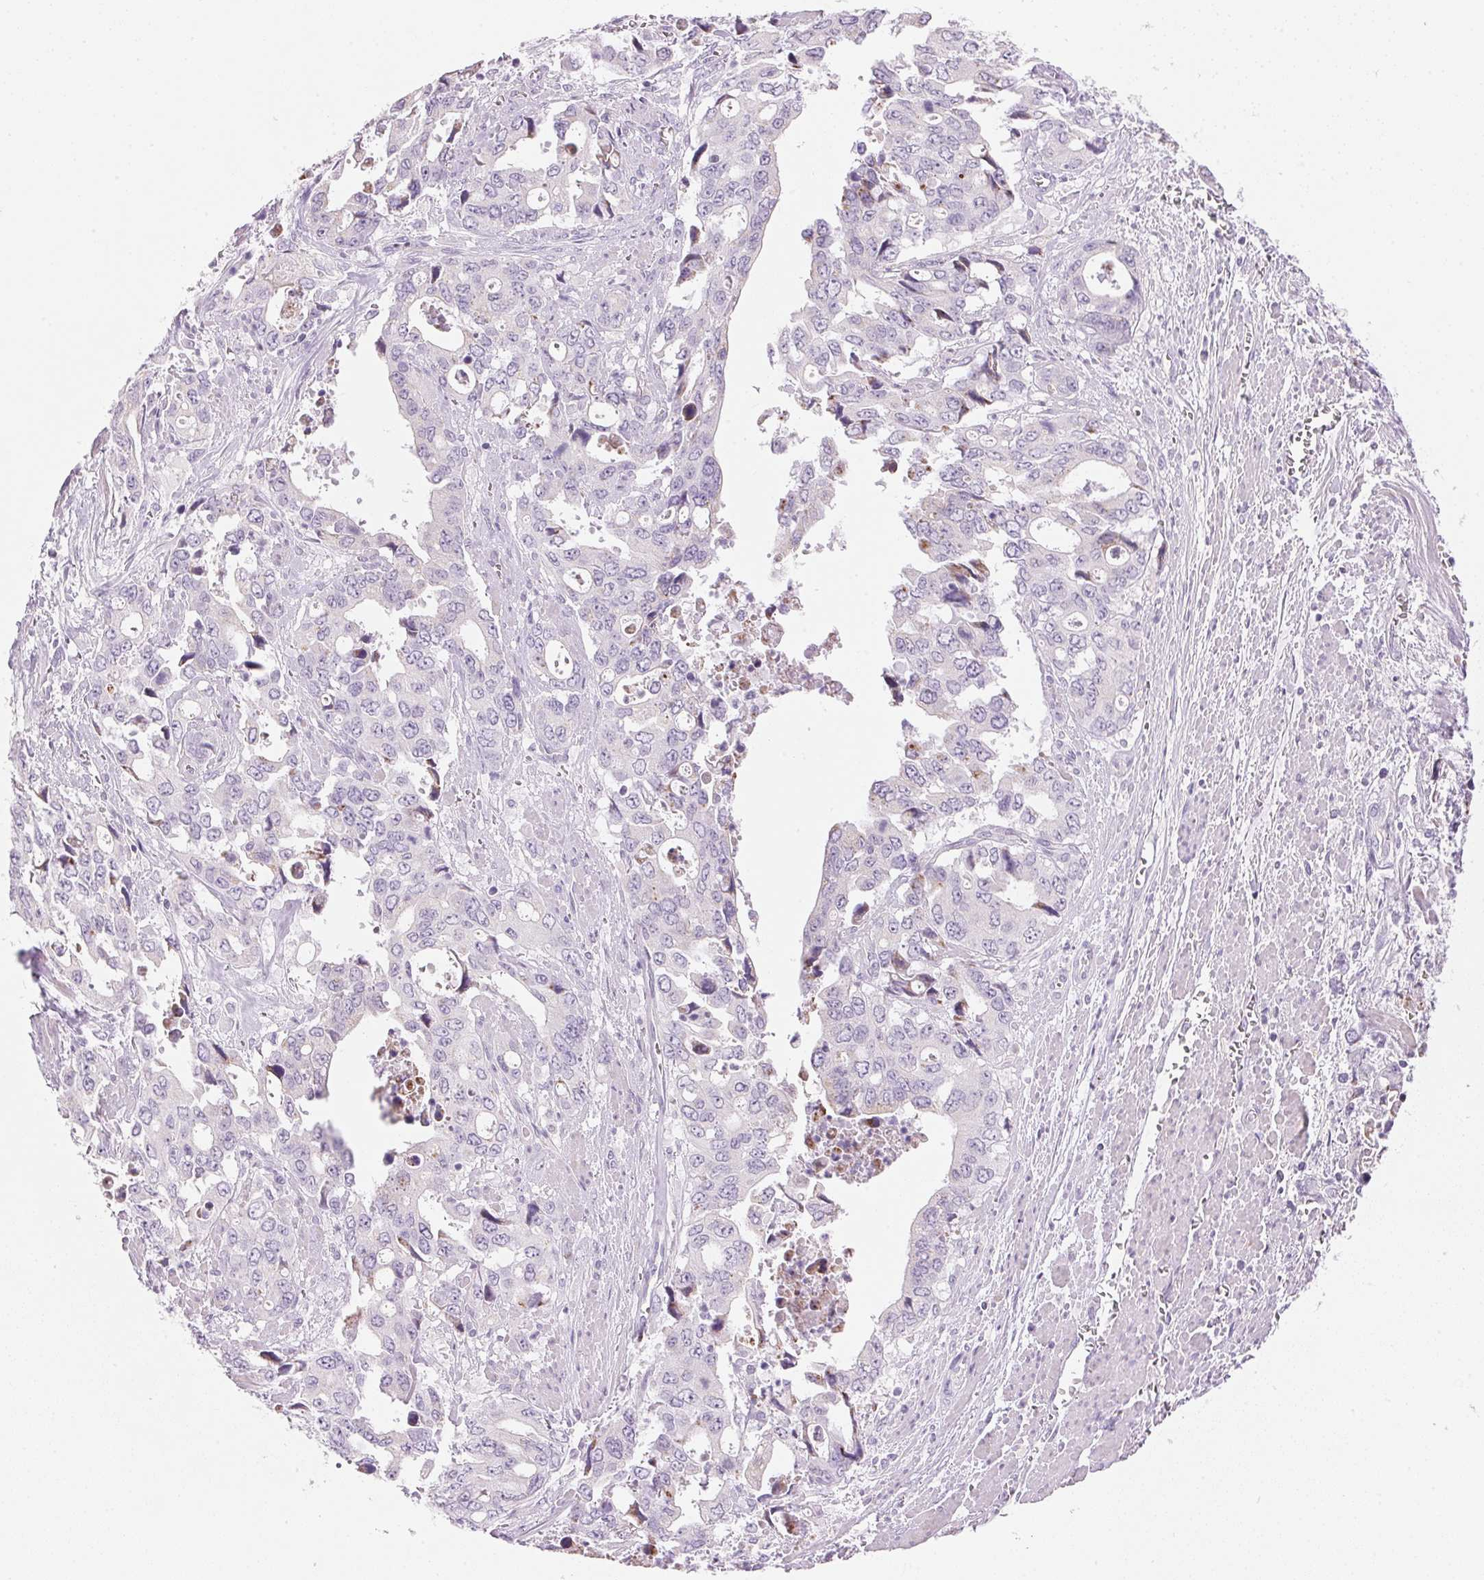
{"staining": {"intensity": "negative", "quantity": "none", "location": "none"}, "tissue": "stomach cancer", "cell_type": "Tumor cells", "image_type": "cancer", "snomed": [{"axis": "morphology", "description": "Adenocarcinoma, NOS"}, {"axis": "topography", "description": "Stomach, upper"}], "caption": "Photomicrograph shows no significant protein staining in tumor cells of stomach adenocarcinoma.", "gene": "CYP11B1", "patient": {"sex": "male", "age": 74}}